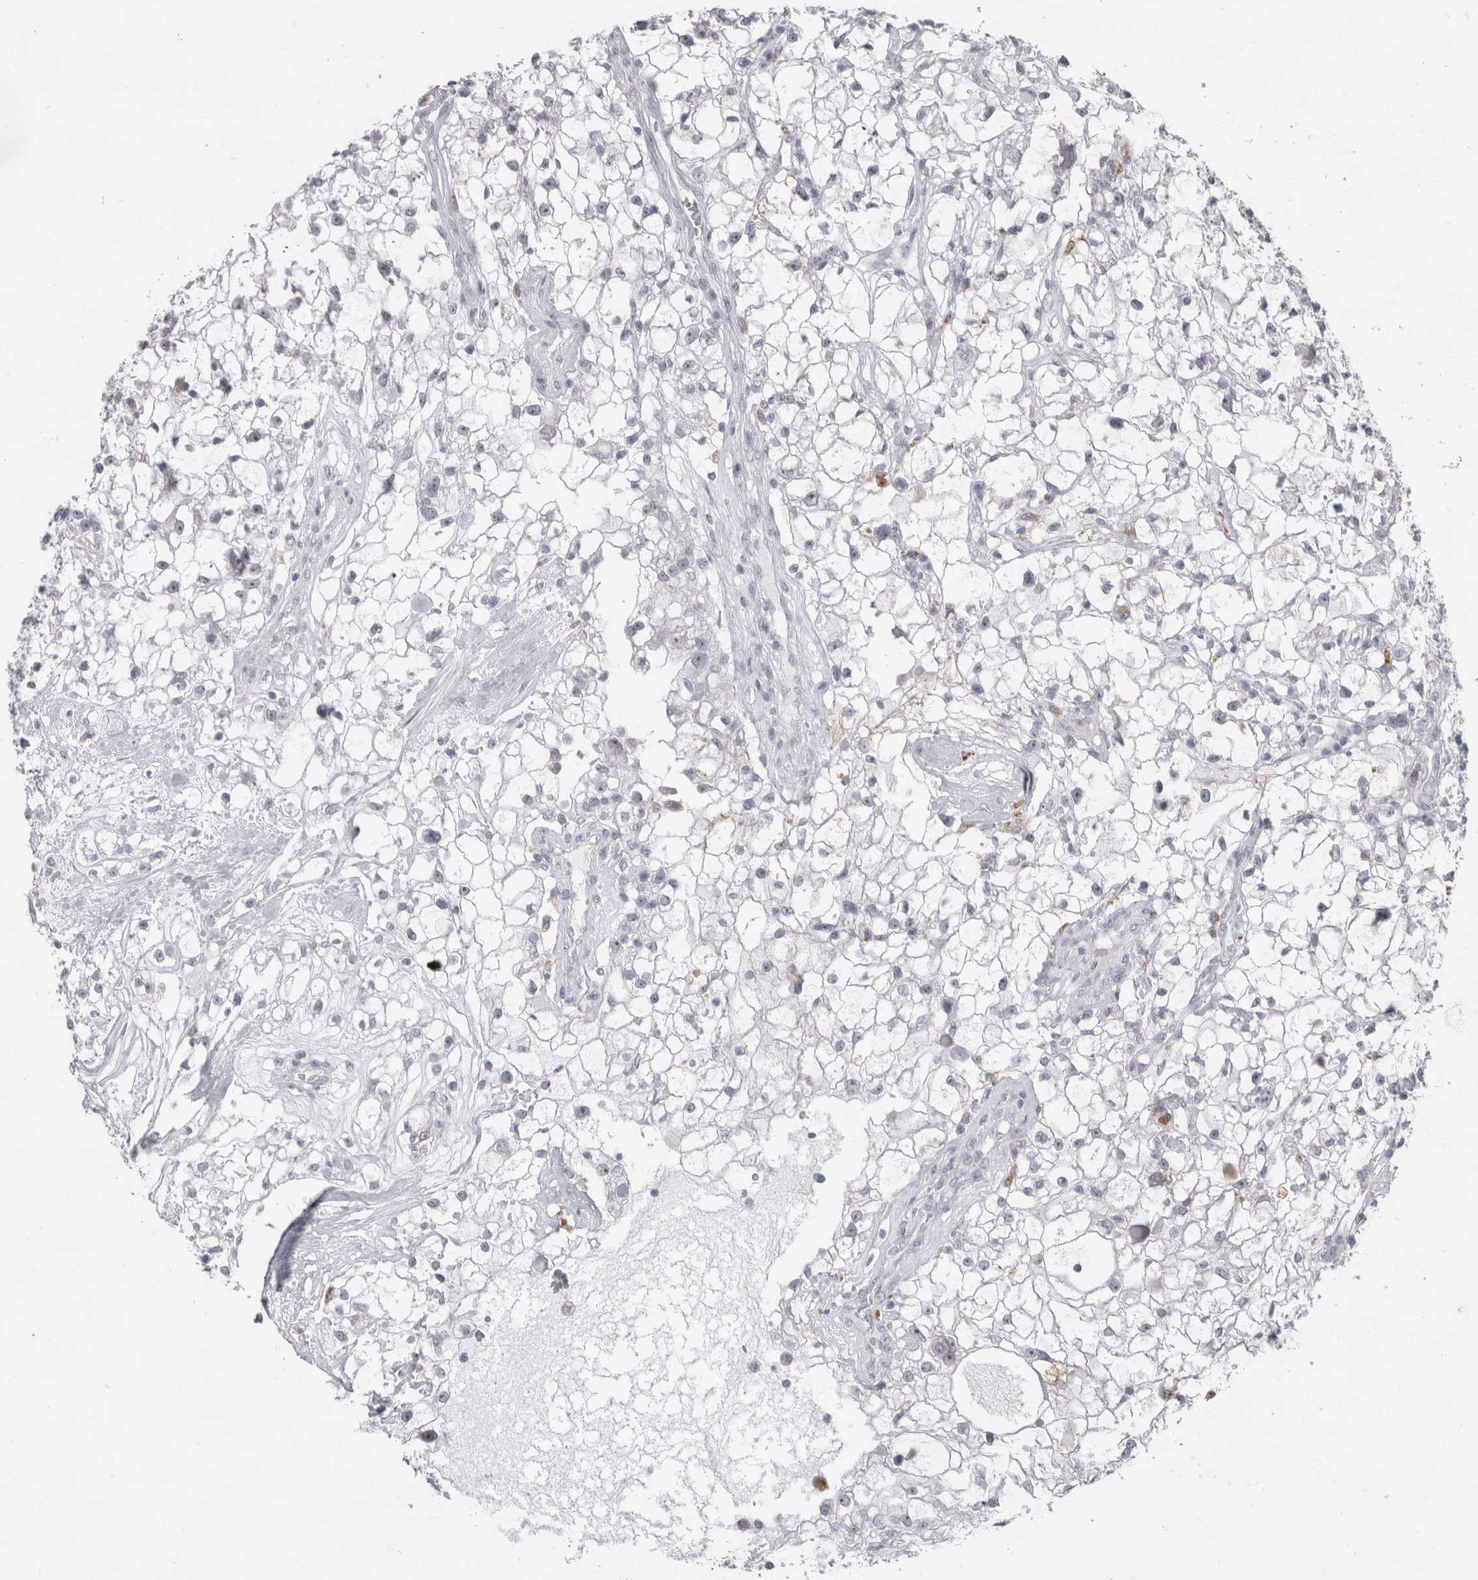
{"staining": {"intensity": "negative", "quantity": "none", "location": "none"}, "tissue": "renal cancer", "cell_type": "Tumor cells", "image_type": "cancer", "snomed": [{"axis": "morphology", "description": "Adenocarcinoma, NOS"}, {"axis": "topography", "description": "Kidney"}], "caption": "Histopathology image shows no significant protein expression in tumor cells of renal adenocarcinoma. Nuclei are stained in blue.", "gene": "CDH17", "patient": {"sex": "female", "age": 60}}